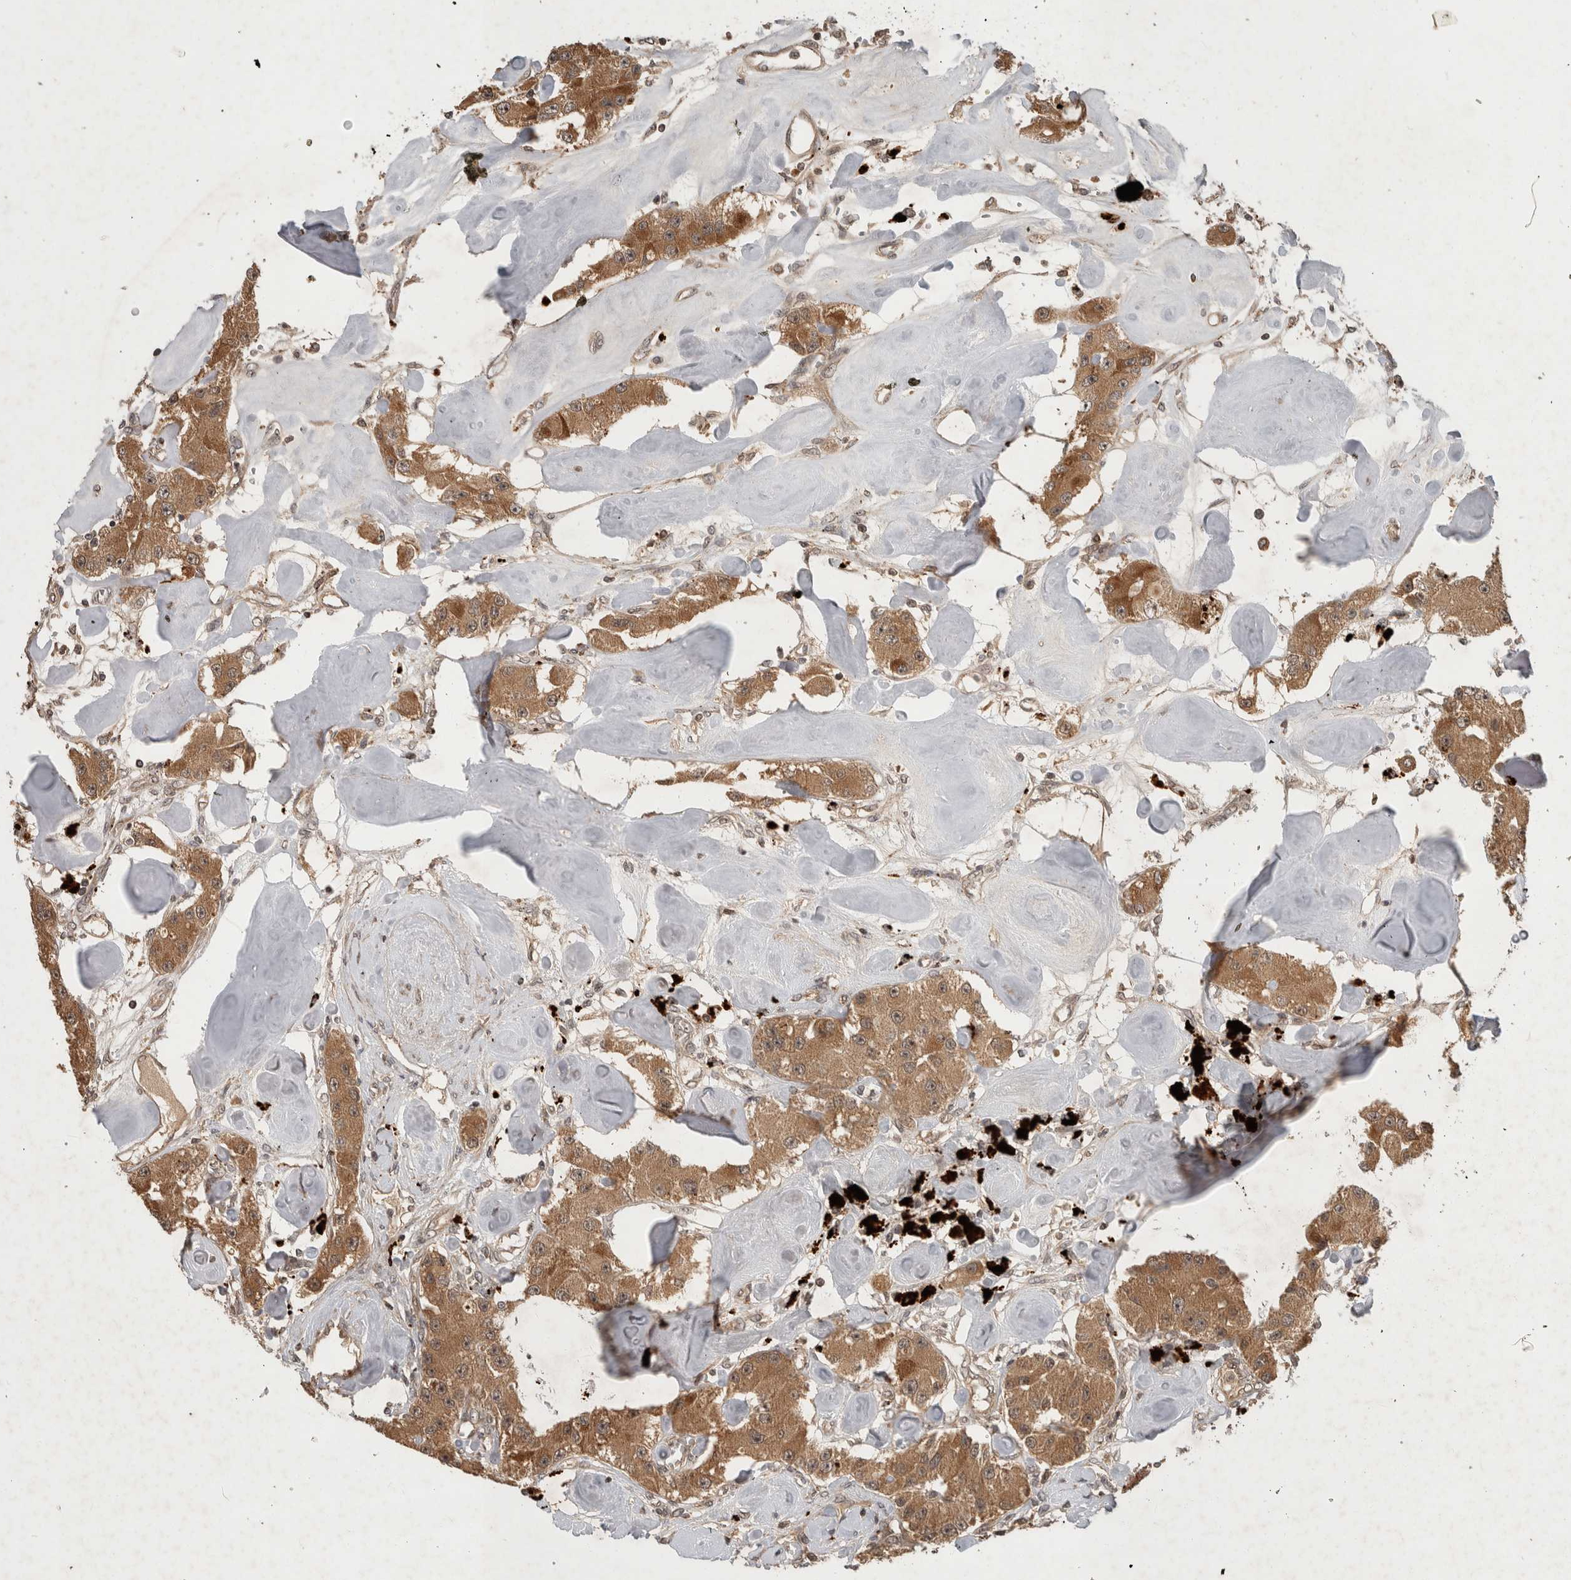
{"staining": {"intensity": "strong", "quantity": ">75%", "location": "cytoplasmic/membranous"}, "tissue": "carcinoid", "cell_type": "Tumor cells", "image_type": "cancer", "snomed": [{"axis": "morphology", "description": "Carcinoid, malignant, NOS"}, {"axis": "topography", "description": "Pancreas"}], "caption": "Immunohistochemistry (IHC) staining of malignant carcinoid, which exhibits high levels of strong cytoplasmic/membranous staining in approximately >75% of tumor cells indicating strong cytoplasmic/membranous protein expression. The staining was performed using DAB (3,3'-diaminobenzidine) (brown) for protein detection and nuclei were counterstained in hematoxylin (blue).", "gene": "PITPNC1", "patient": {"sex": "male", "age": 41}}